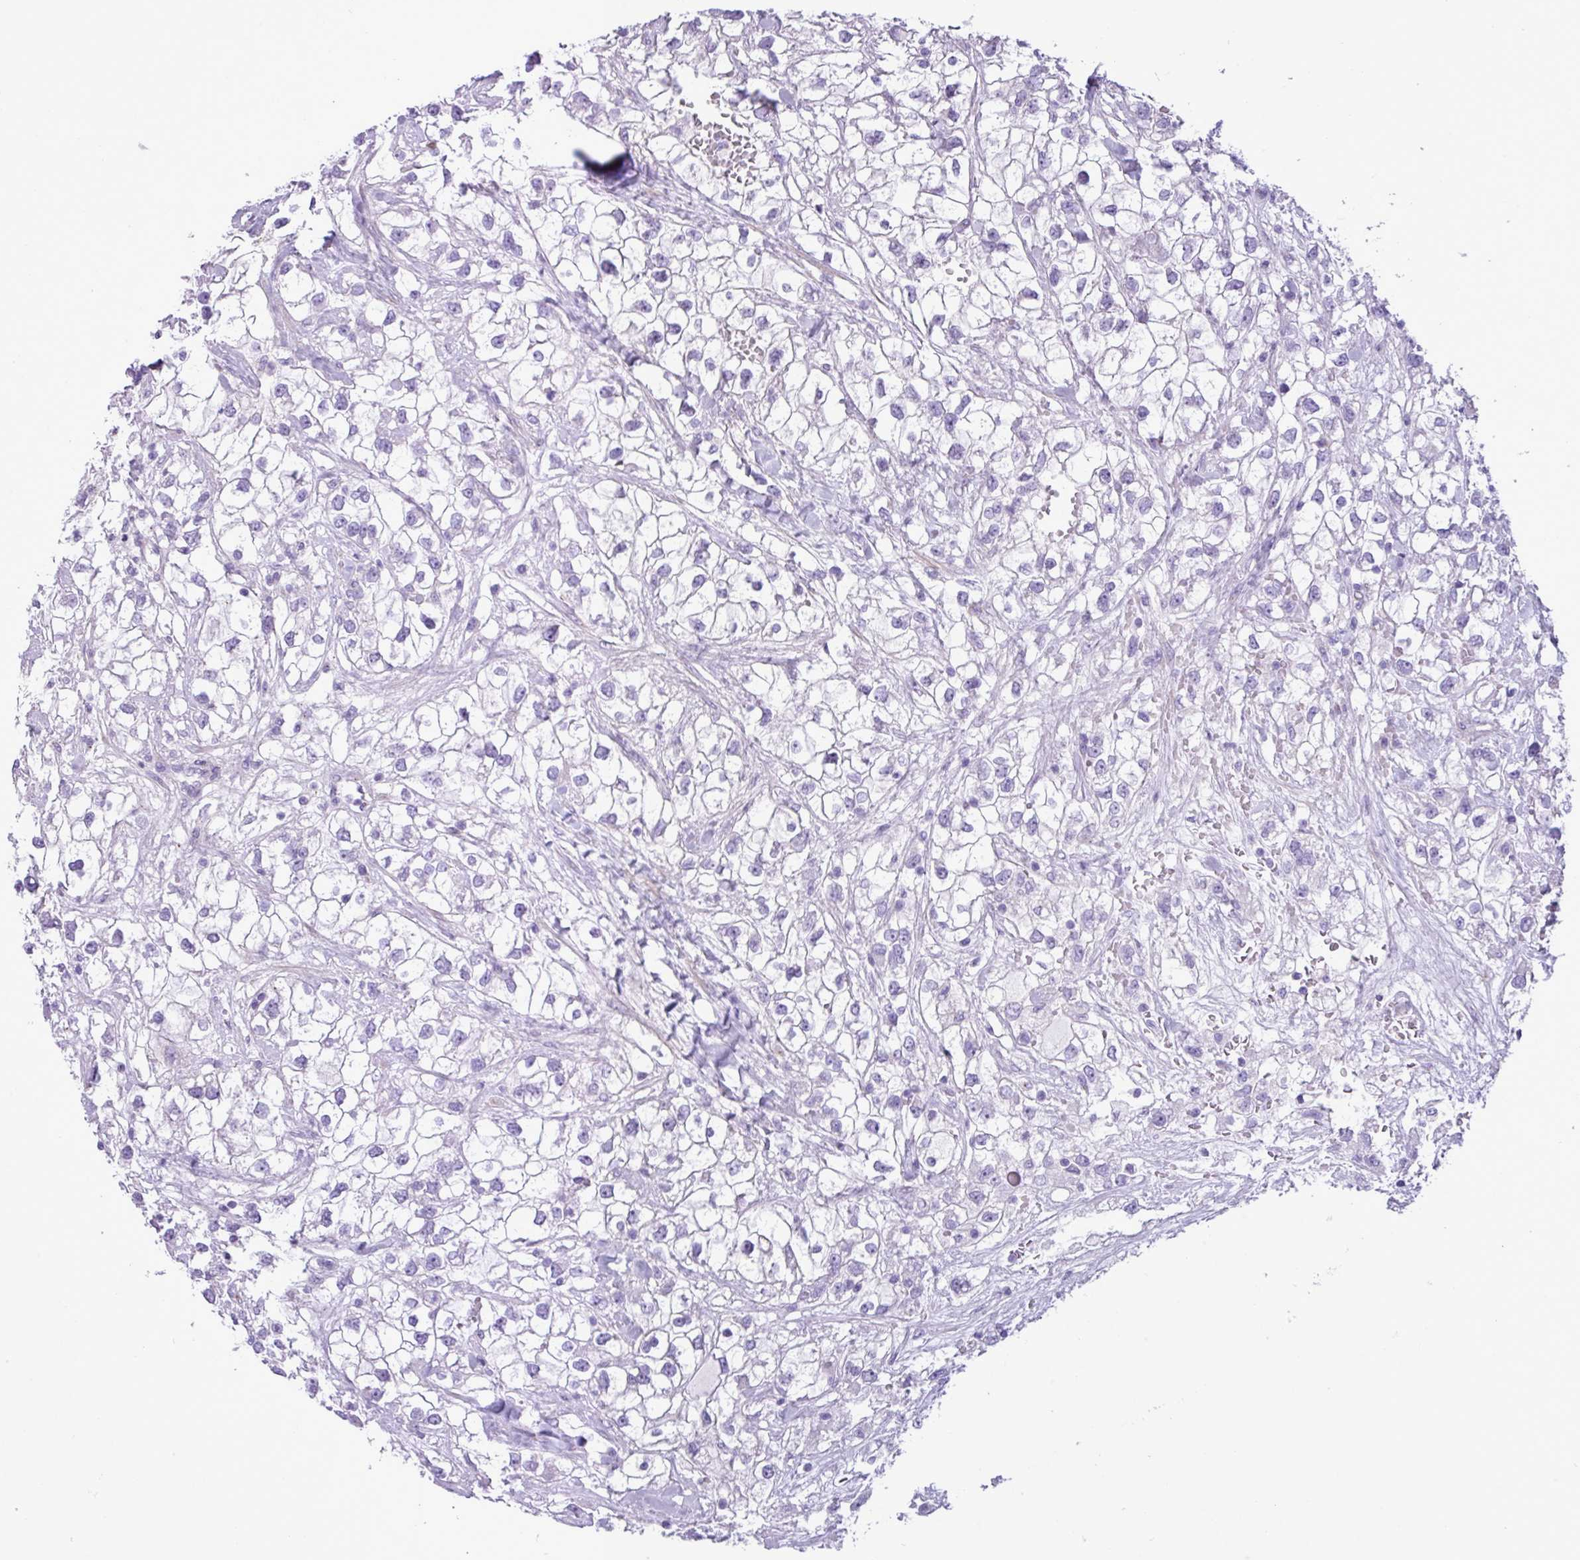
{"staining": {"intensity": "negative", "quantity": "none", "location": "none"}, "tissue": "renal cancer", "cell_type": "Tumor cells", "image_type": "cancer", "snomed": [{"axis": "morphology", "description": "Adenocarcinoma, NOS"}, {"axis": "topography", "description": "Kidney"}], "caption": "The immunohistochemistry photomicrograph has no significant positivity in tumor cells of renal cancer tissue.", "gene": "SPINK8", "patient": {"sex": "male", "age": 59}}